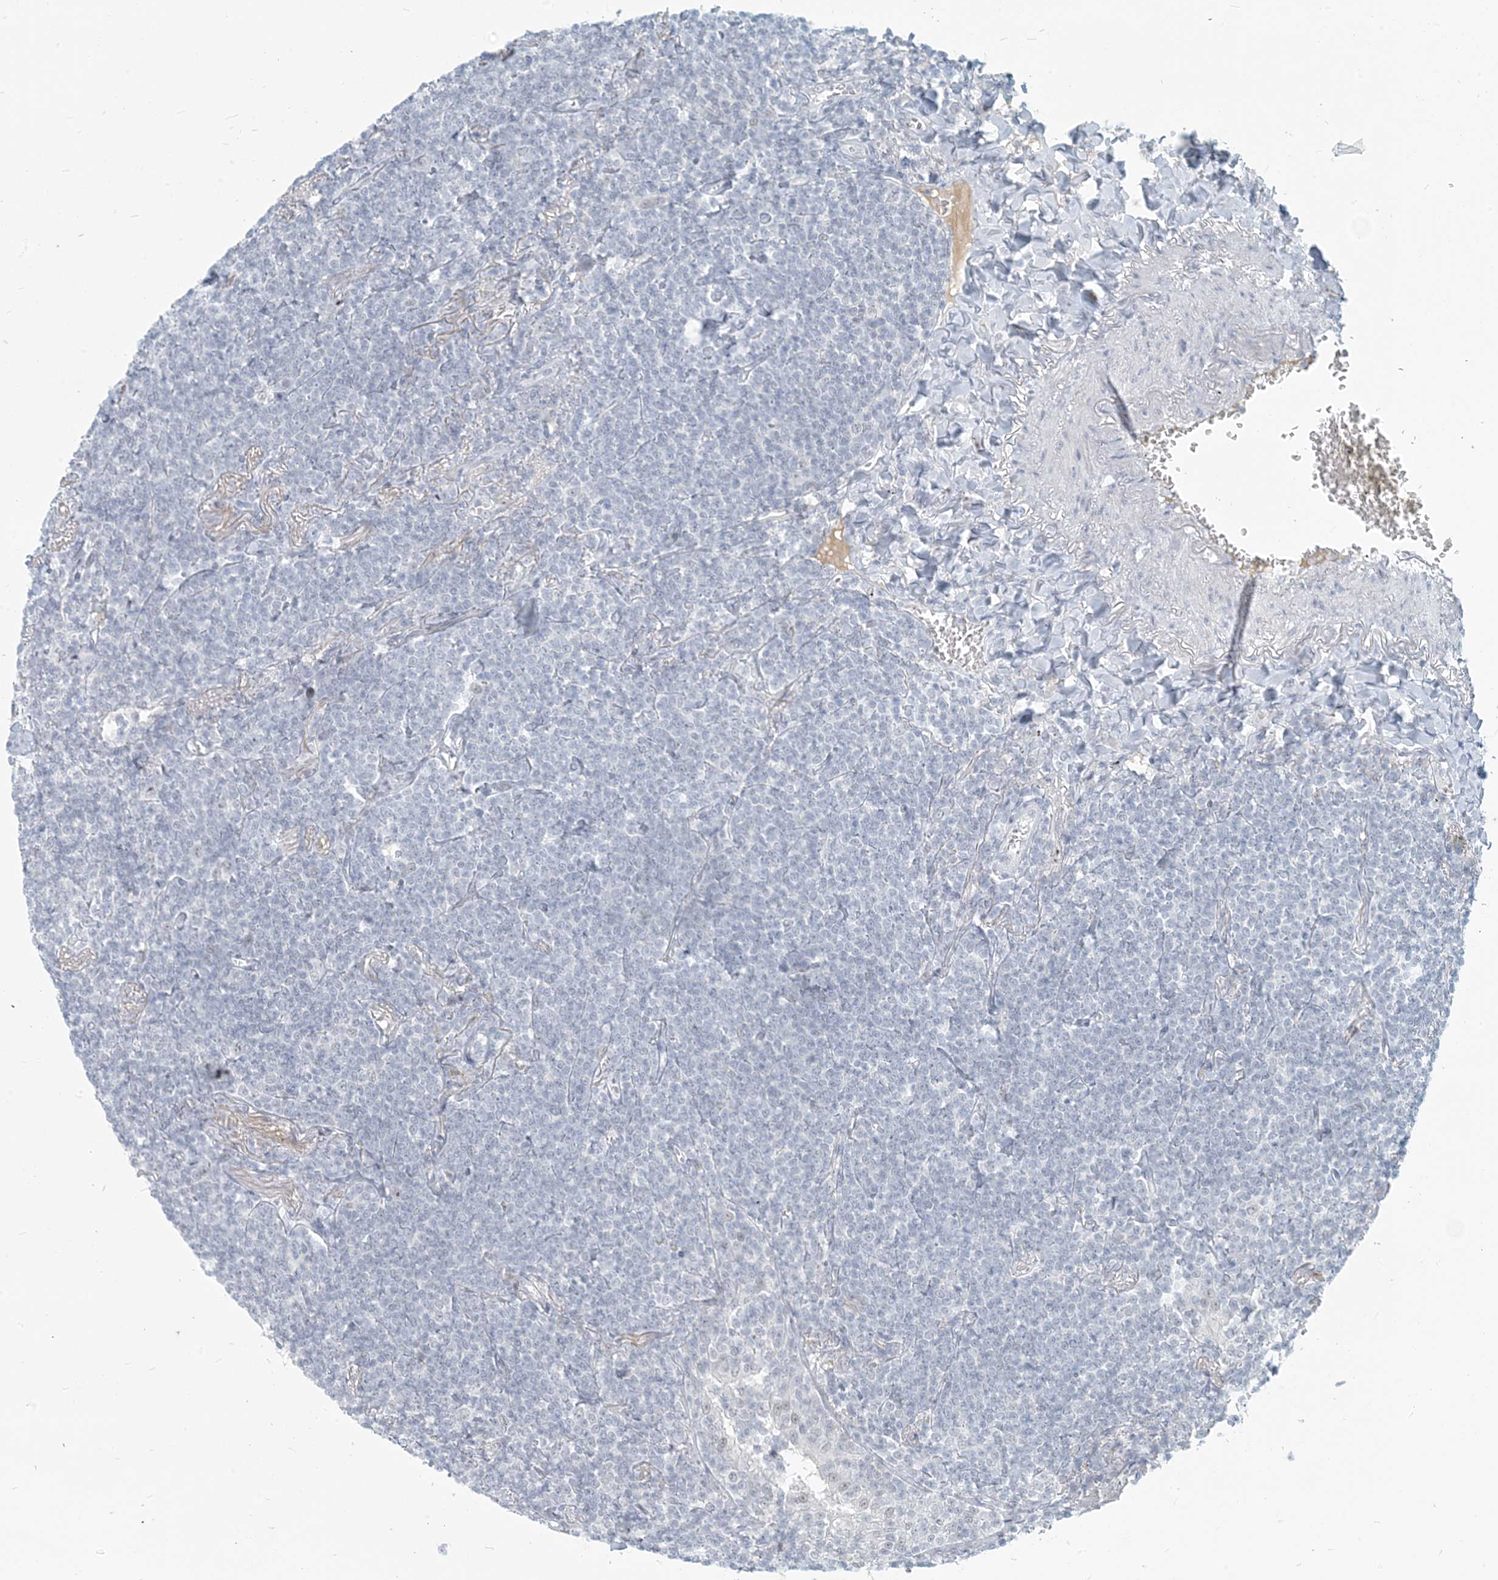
{"staining": {"intensity": "negative", "quantity": "none", "location": "none"}, "tissue": "lymphoma", "cell_type": "Tumor cells", "image_type": "cancer", "snomed": [{"axis": "morphology", "description": "Malignant lymphoma, non-Hodgkin's type, Low grade"}, {"axis": "topography", "description": "Lung"}], "caption": "Immunohistochemistry (IHC) of human lymphoma reveals no staining in tumor cells.", "gene": "SCML1", "patient": {"sex": "female", "age": 71}}